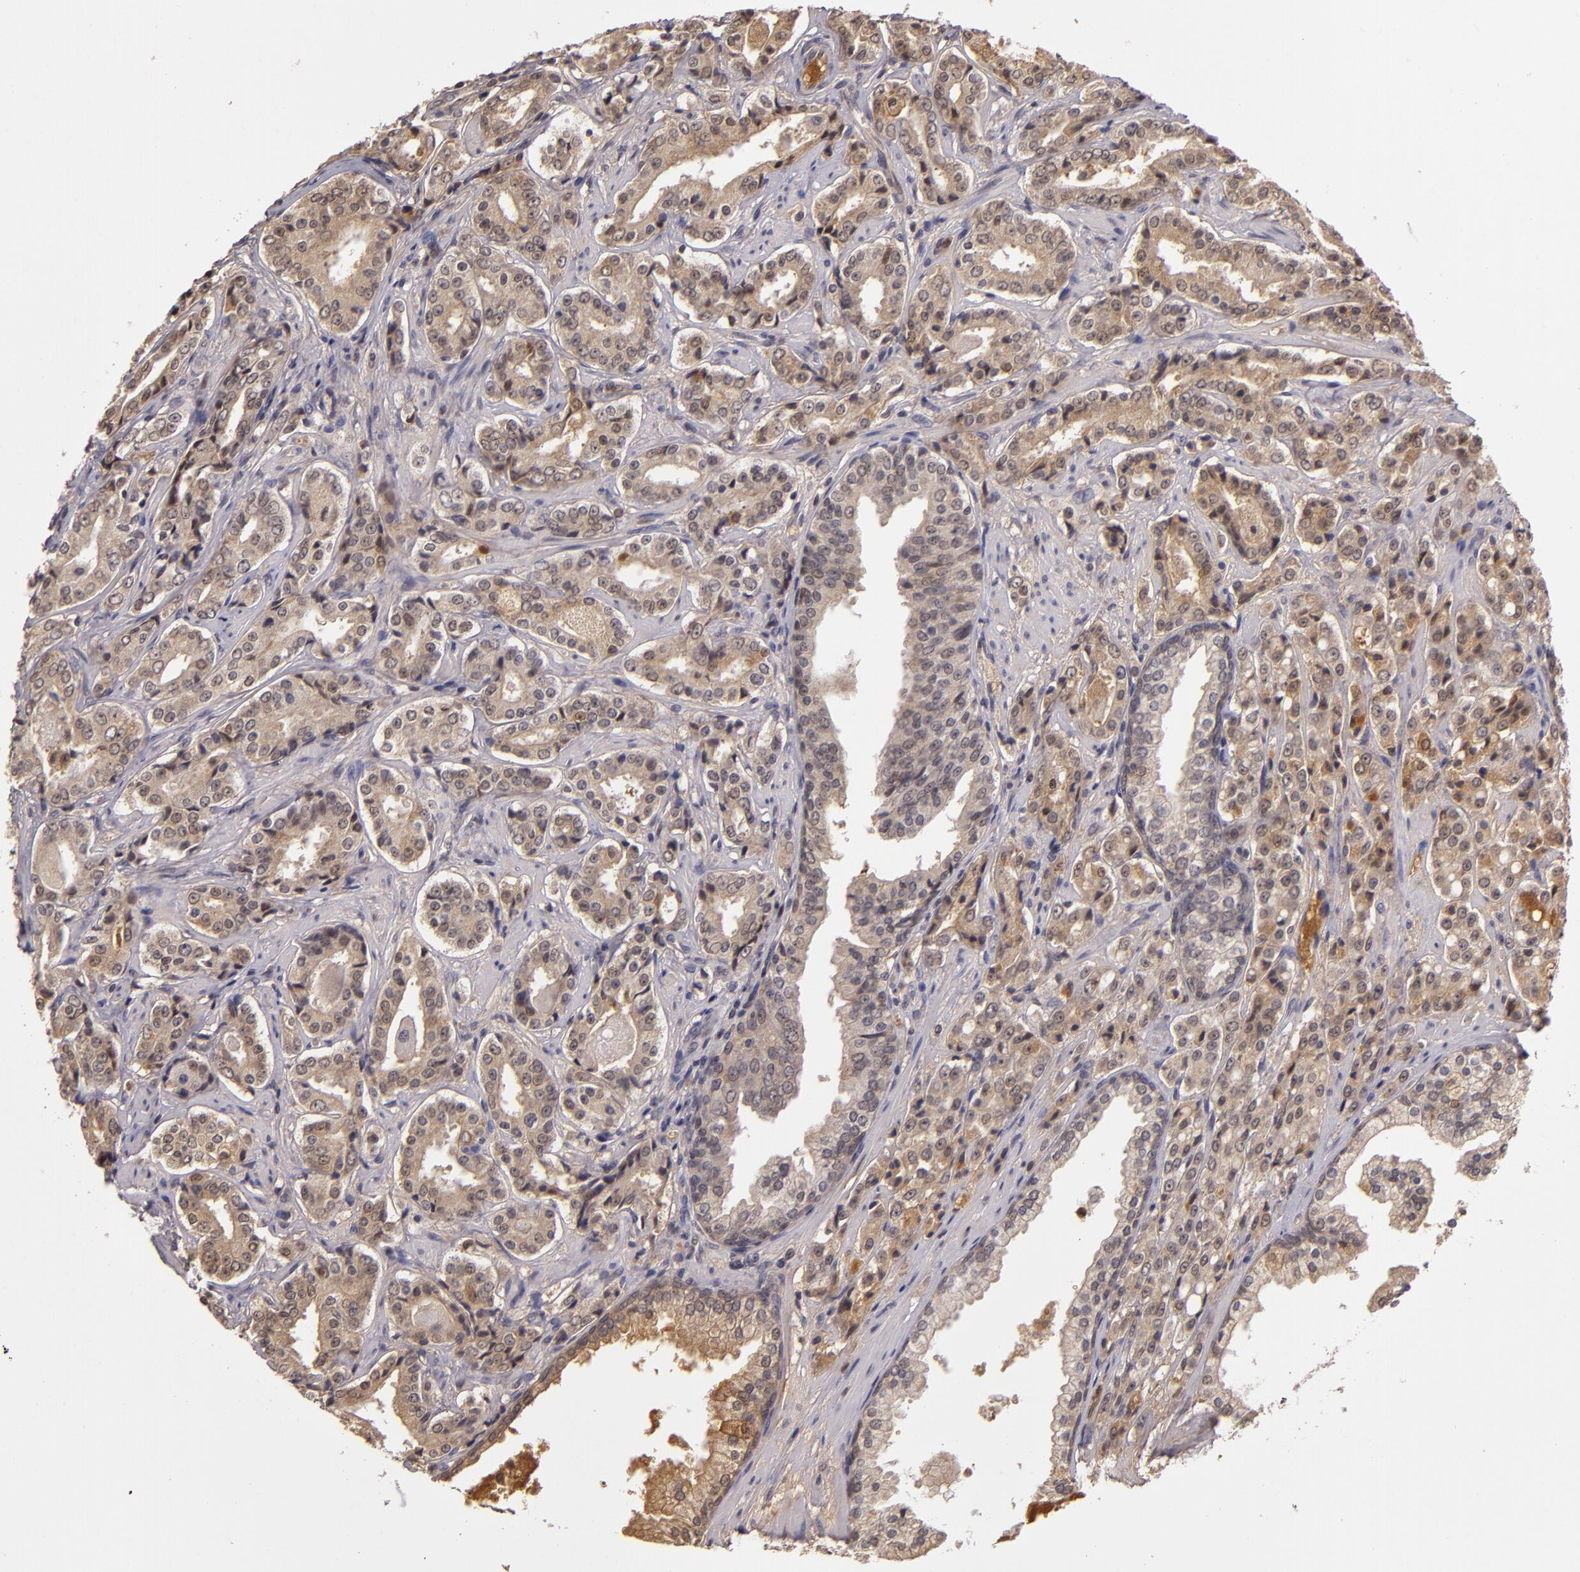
{"staining": {"intensity": "moderate", "quantity": ">75%", "location": "cytoplasmic/membranous"}, "tissue": "prostate cancer", "cell_type": "Tumor cells", "image_type": "cancer", "snomed": [{"axis": "morphology", "description": "Adenocarcinoma, Medium grade"}, {"axis": "topography", "description": "Prostate"}], "caption": "DAB (3,3'-diaminobenzidine) immunohistochemical staining of human medium-grade adenocarcinoma (prostate) displays moderate cytoplasmic/membranous protein positivity in about >75% of tumor cells. The protein of interest is shown in brown color, while the nuclei are stained blue.", "gene": "LRG1", "patient": {"sex": "male", "age": 60}}